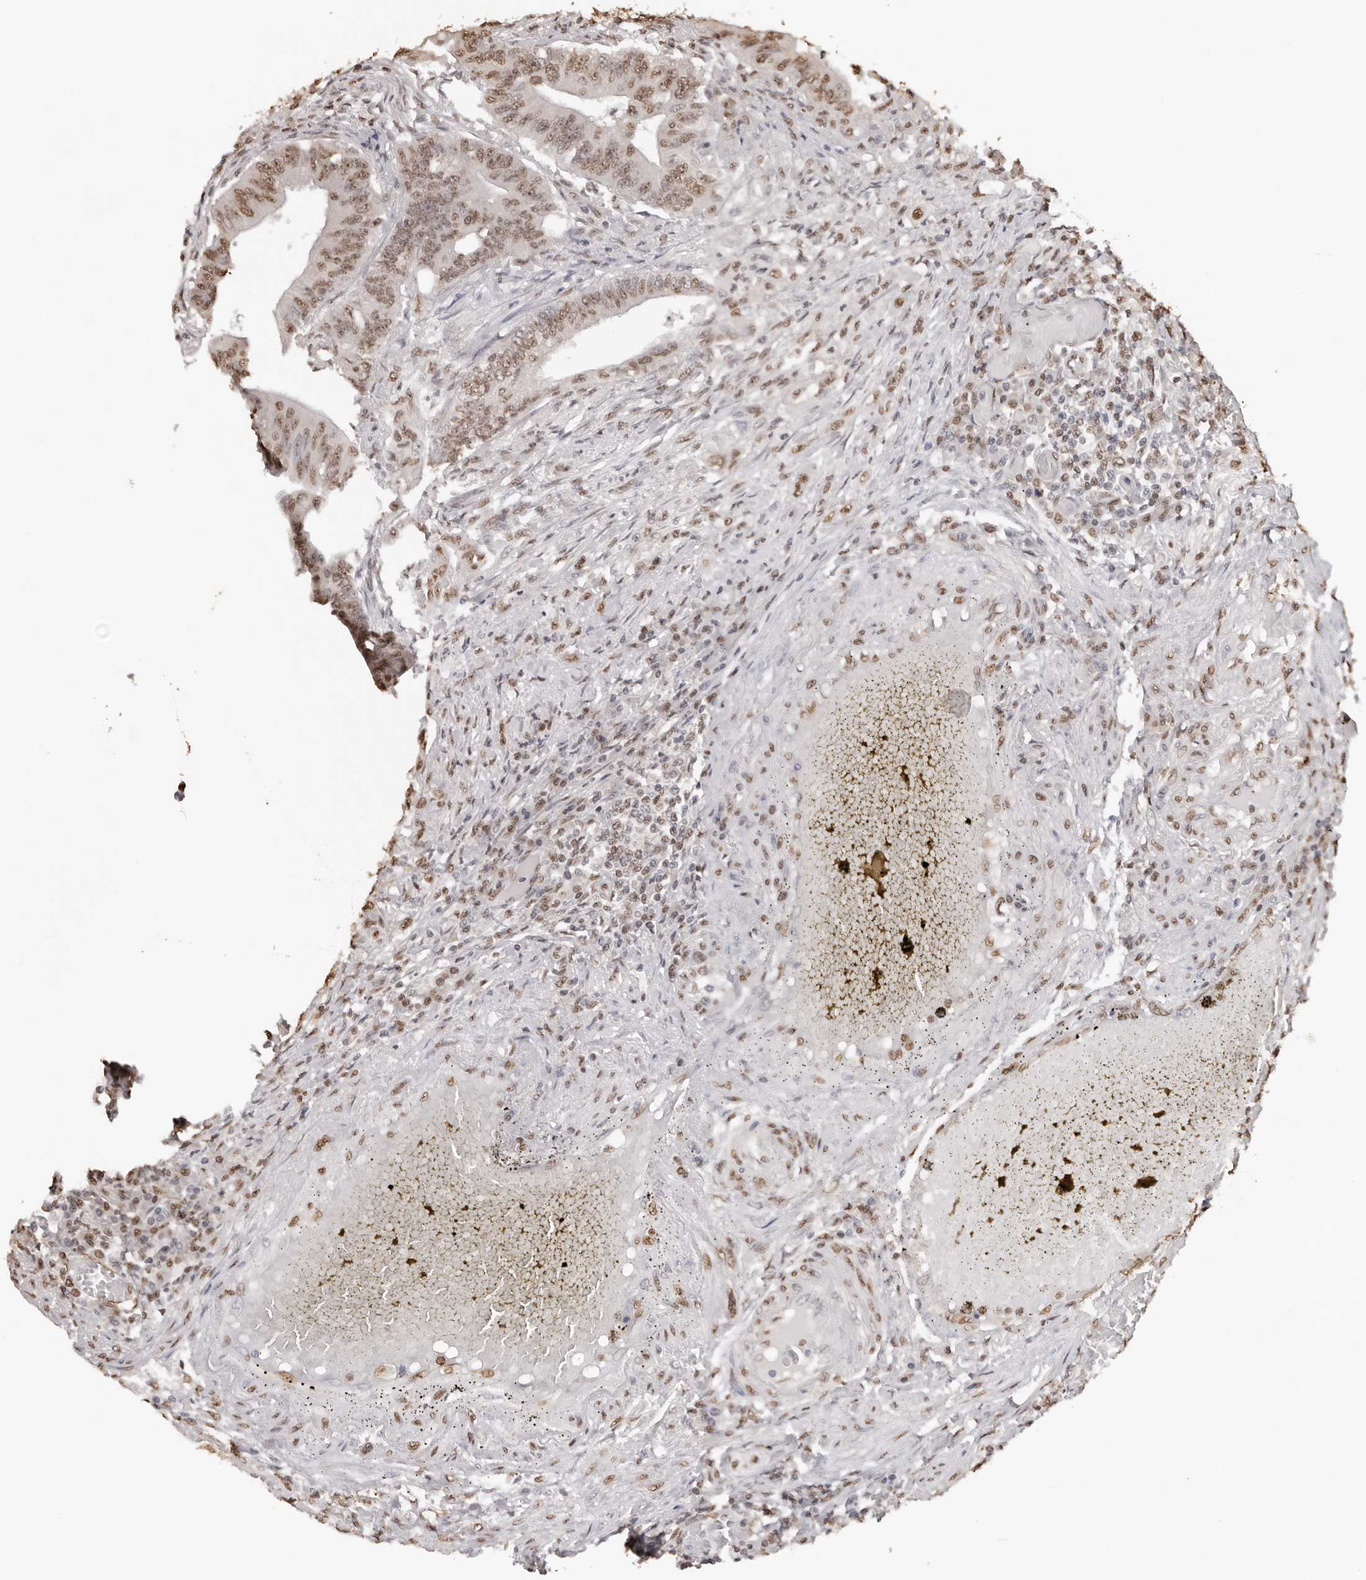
{"staining": {"intensity": "moderate", "quantity": ">75%", "location": "nuclear"}, "tissue": "colorectal cancer", "cell_type": "Tumor cells", "image_type": "cancer", "snomed": [{"axis": "morphology", "description": "Adenoma, NOS"}, {"axis": "morphology", "description": "Adenocarcinoma, NOS"}, {"axis": "topography", "description": "Colon"}], "caption": "Immunohistochemistry (DAB) staining of human colorectal adenoma exhibits moderate nuclear protein staining in approximately >75% of tumor cells. Nuclei are stained in blue.", "gene": "OLIG3", "patient": {"sex": "male", "age": 79}}